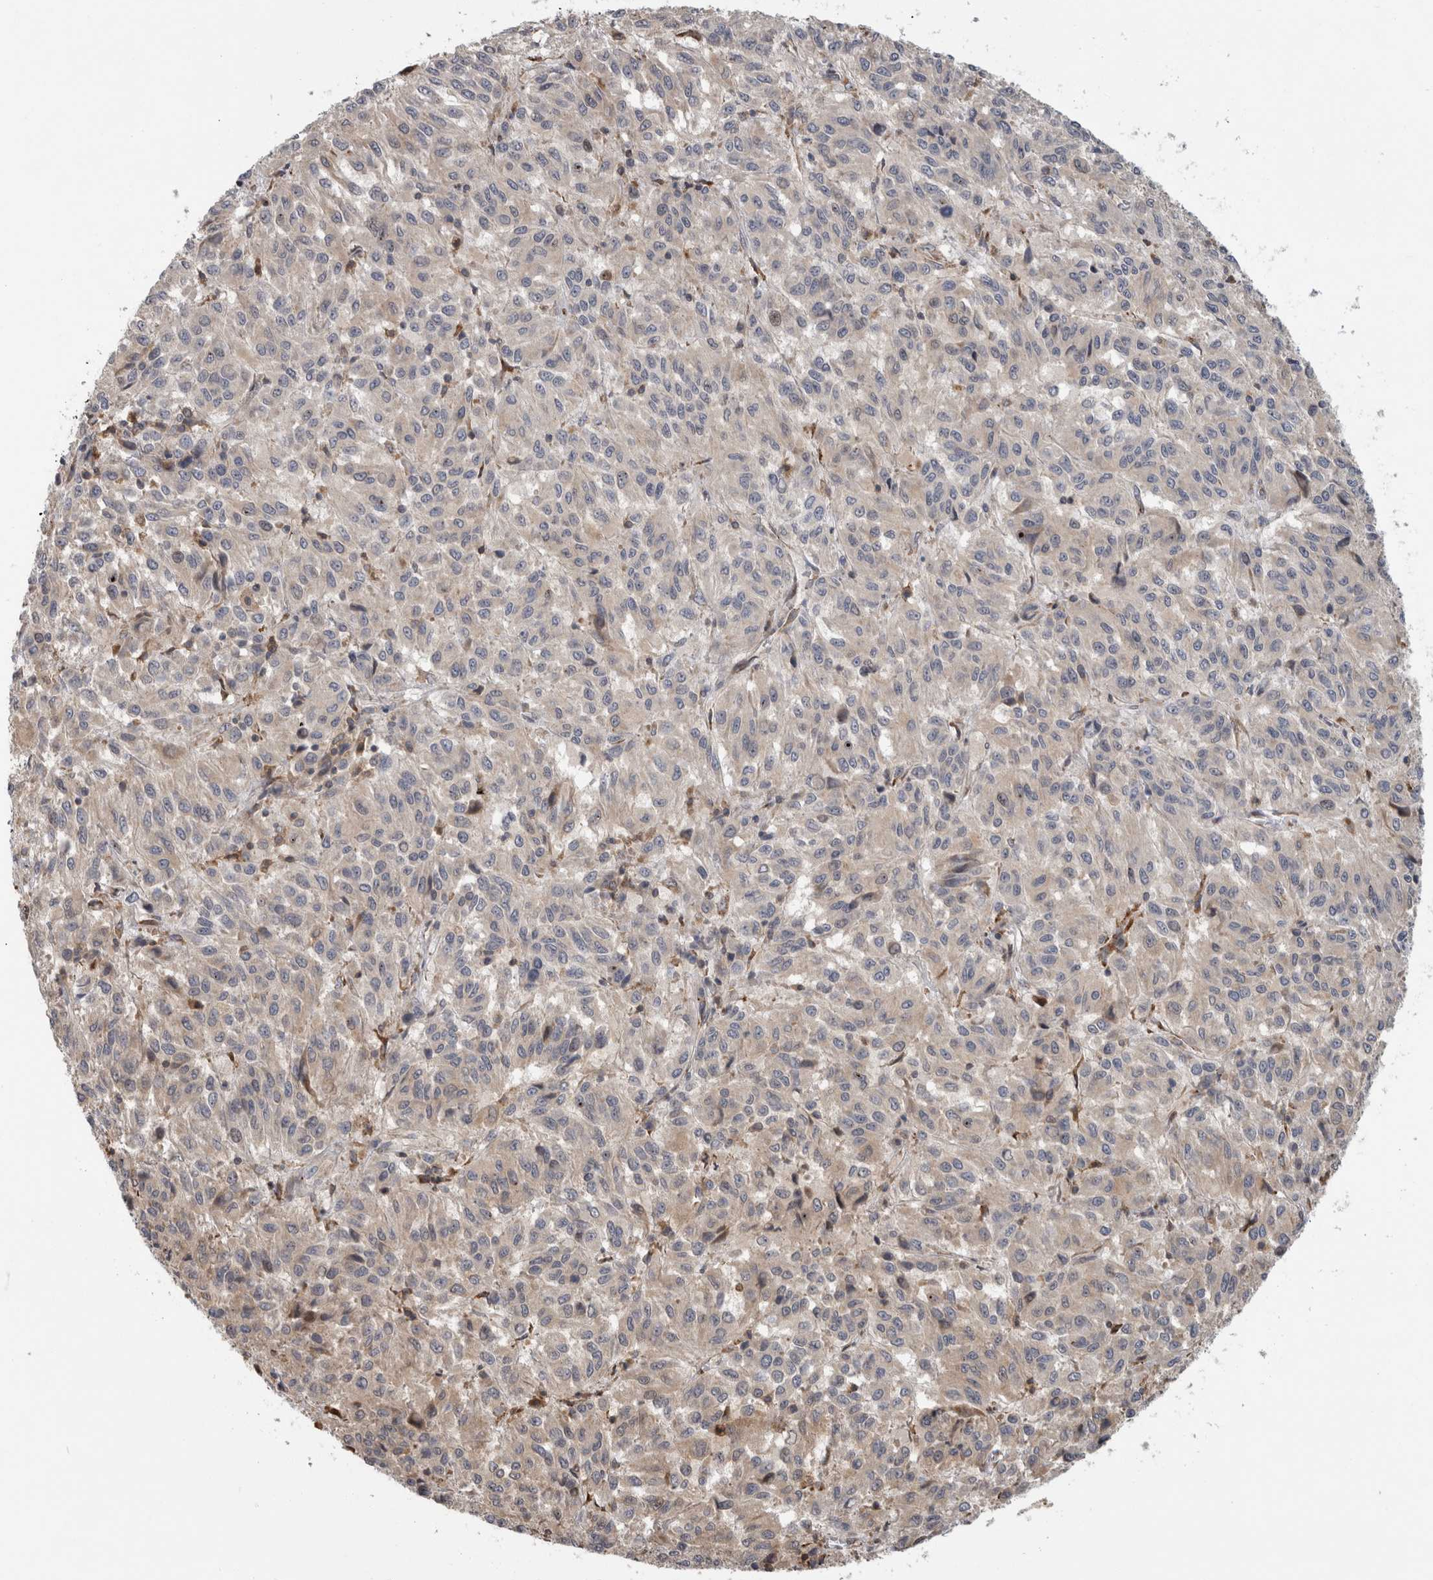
{"staining": {"intensity": "negative", "quantity": "none", "location": "none"}, "tissue": "melanoma", "cell_type": "Tumor cells", "image_type": "cancer", "snomed": [{"axis": "morphology", "description": "Malignant melanoma, Metastatic site"}, {"axis": "topography", "description": "Lung"}], "caption": "The immunohistochemistry (IHC) histopathology image has no significant expression in tumor cells of malignant melanoma (metastatic site) tissue. (Stains: DAB IHC with hematoxylin counter stain, Microscopy: brightfield microscopy at high magnification).", "gene": "PARP6", "patient": {"sex": "male", "age": 64}}